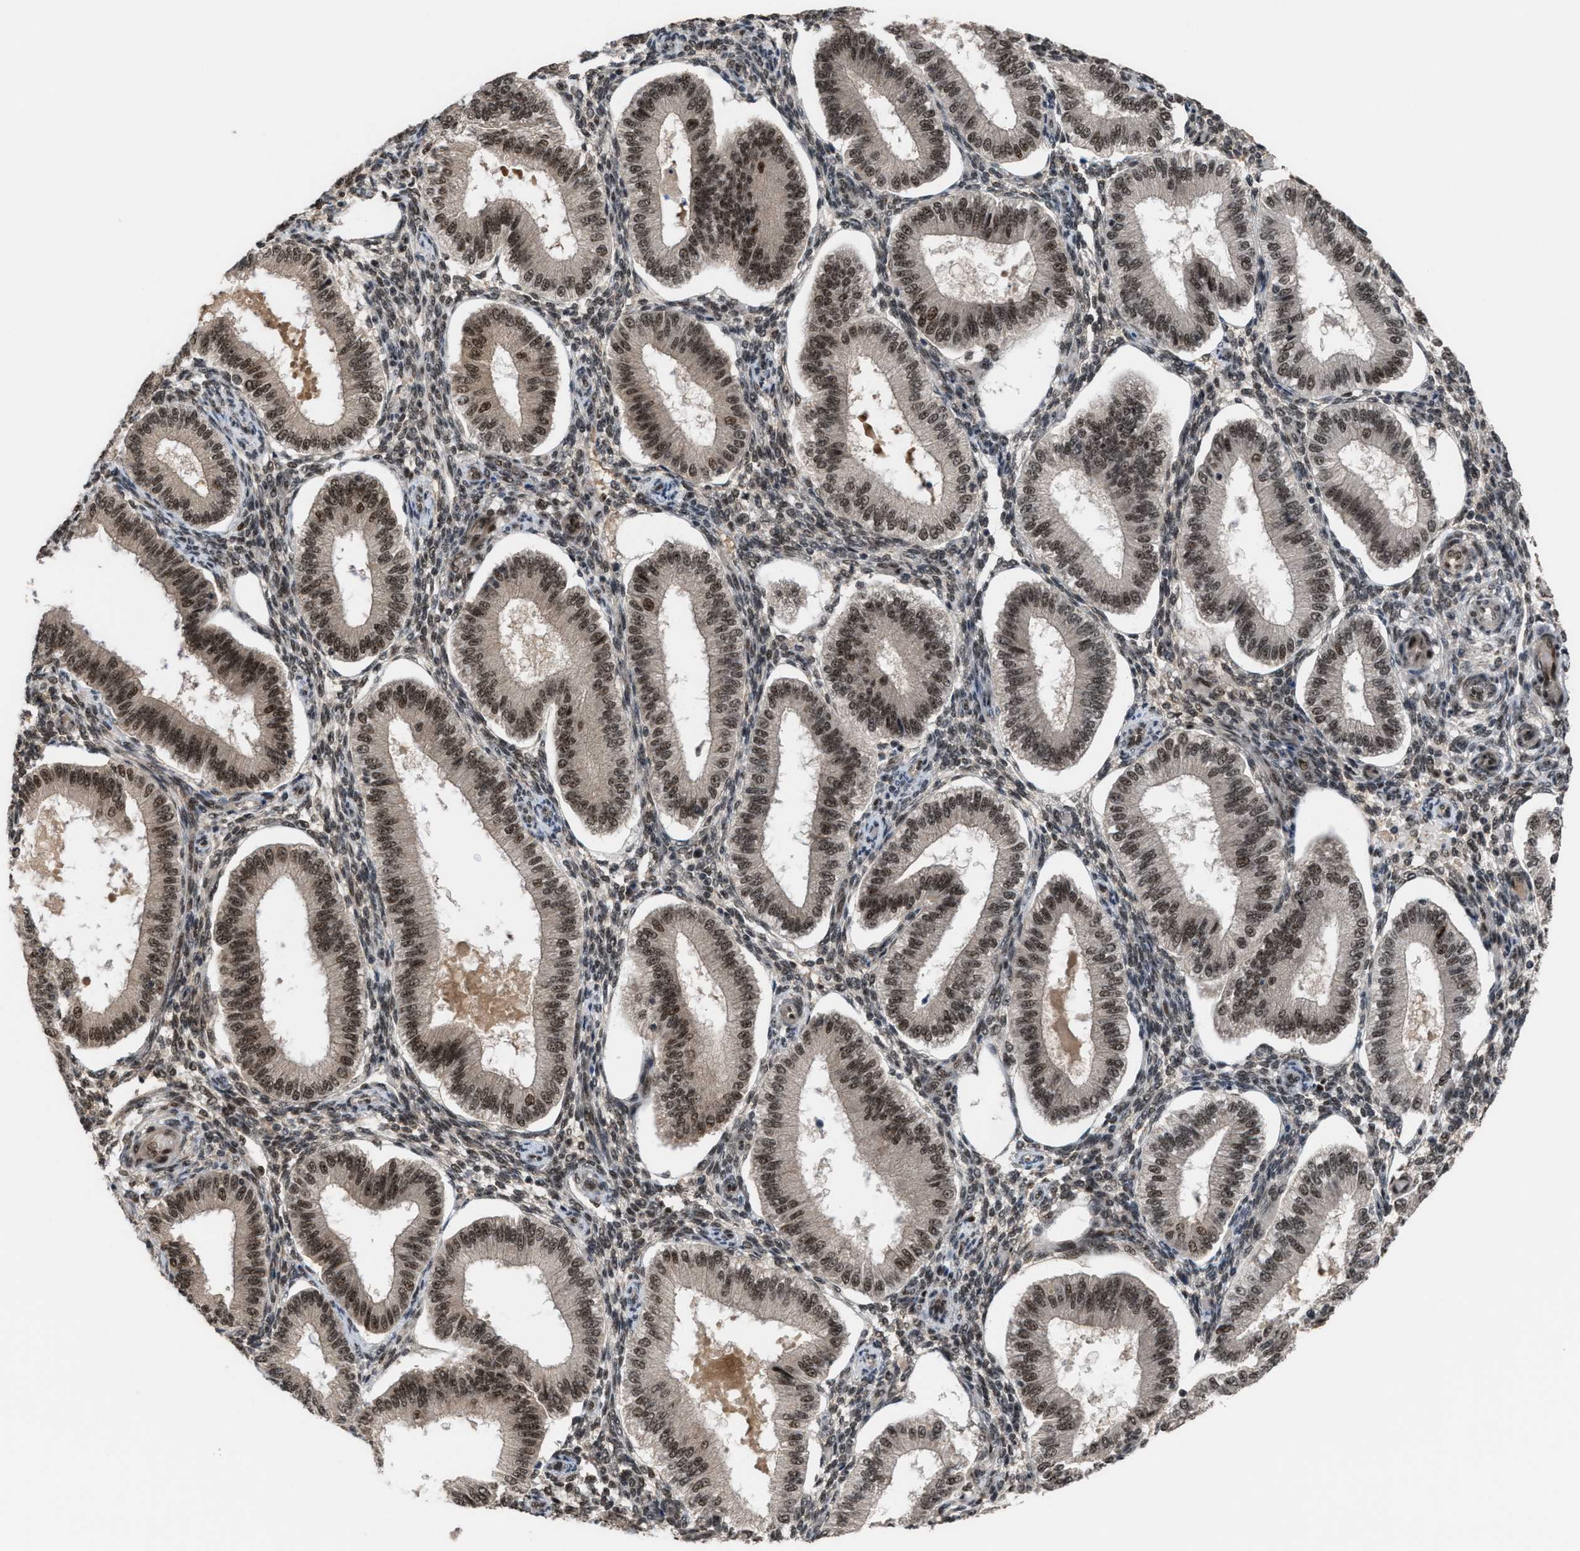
{"staining": {"intensity": "moderate", "quantity": ">75%", "location": "nuclear"}, "tissue": "endometrium", "cell_type": "Cells in endometrial stroma", "image_type": "normal", "snomed": [{"axis": "morphology", "description": "Normal tissue, NOS"}, {"axis": "topography", "description": "Endometrium"}], "caption": "Benign endometrium displays moderate nuclear positivity in approximately >75% of cells in endometrial stroma, visualized by immunohistochemistry.", "gene": "PRPF4", "patient": {"sex": "female", "age": 39}}